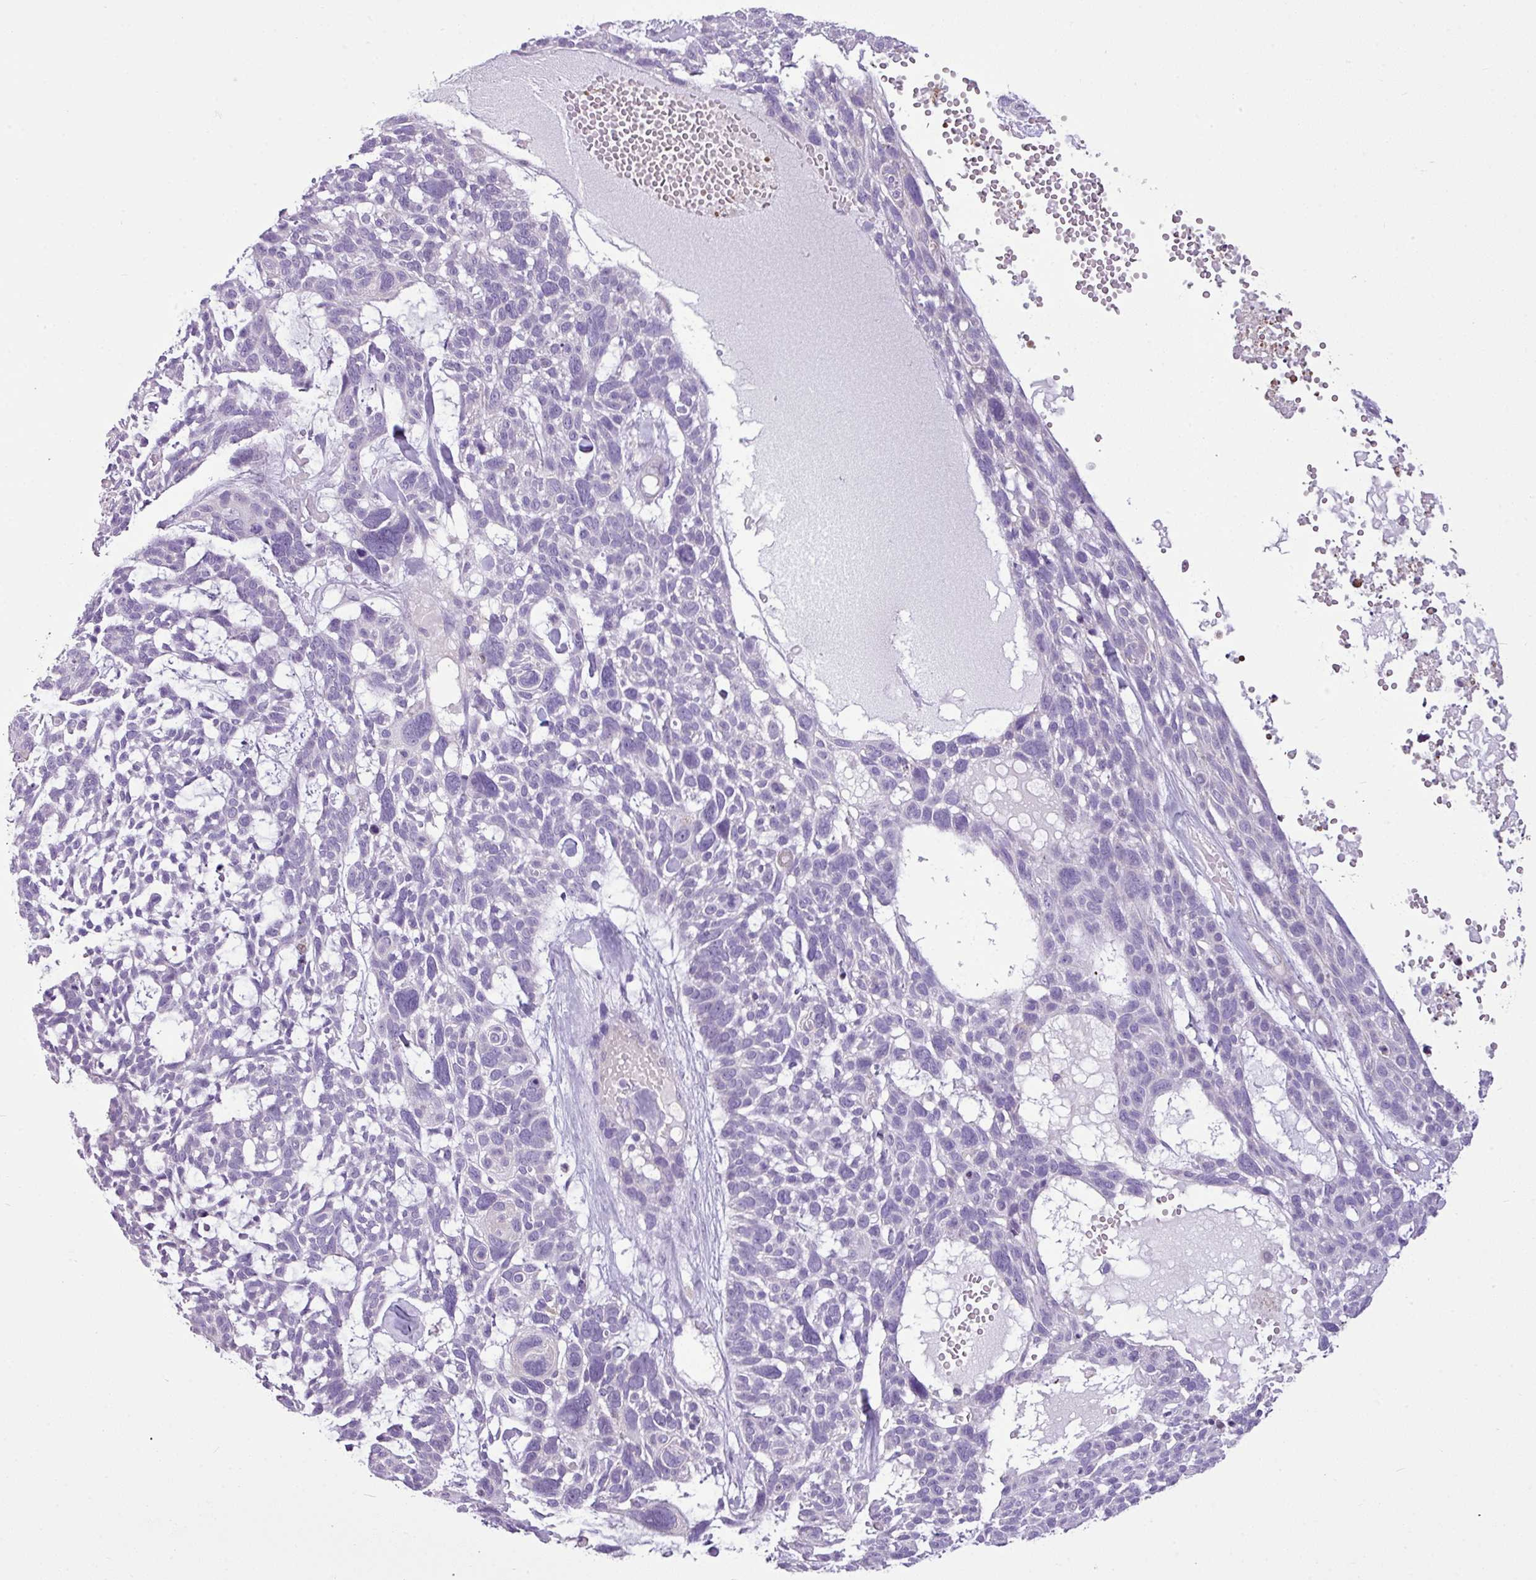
{"staining": {"intensity": "negative", "quantity": "none", "location": "none"}, "tissue": "skin cancer", "cell_type": "Tumor cells", "image_type": "cancer", "snomed": [{"axis": "morphology", "description": "Basal cell carcinoma"}, {"axis": "topography", "description": "Skin"}], "caption": "High magnification brightfield microscopy of skin cancer stained with DAB (brown) and counterstained with hematoxylin (blue): tumor cells show no significant positivity.", "gene": "TMEM178B", "patient": {"sex": "male", "age": 88}}